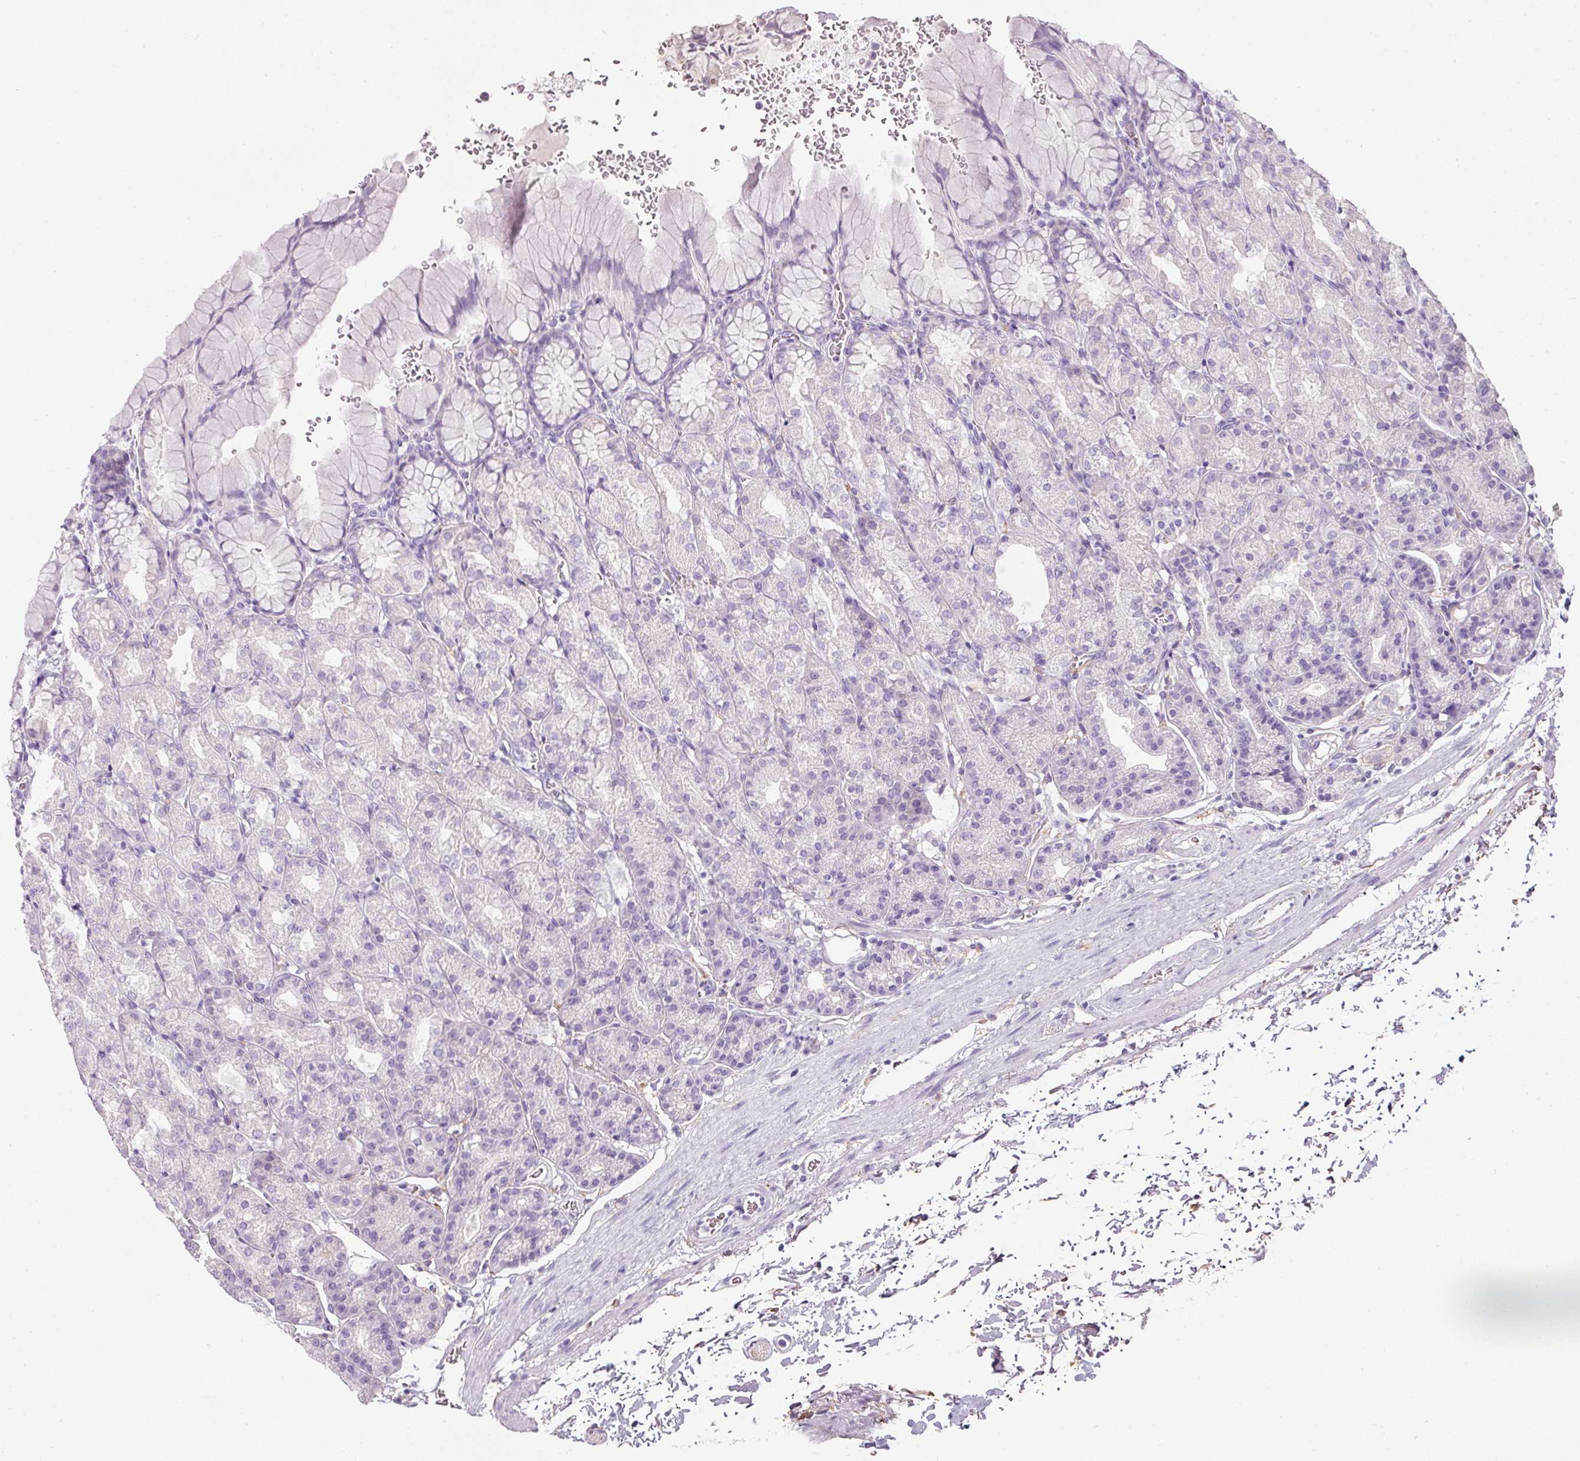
{"staining": {"intensity": "negative", "quantity": "none", "location": "none"}, "tissue": "stomach", "cell_type": "Glandular cells", "image_type": "normal", "snomed": [{"axis": "morphology", "description": "Normal tissue, NOS"}, {"axis": "topography", "description": "Stomach, upper"}], "caption": "IHC of normal stomach exhibits no expression in glandular cells.", "gene": "DNM1", "patient": {"sex": "female", "age": 81}}